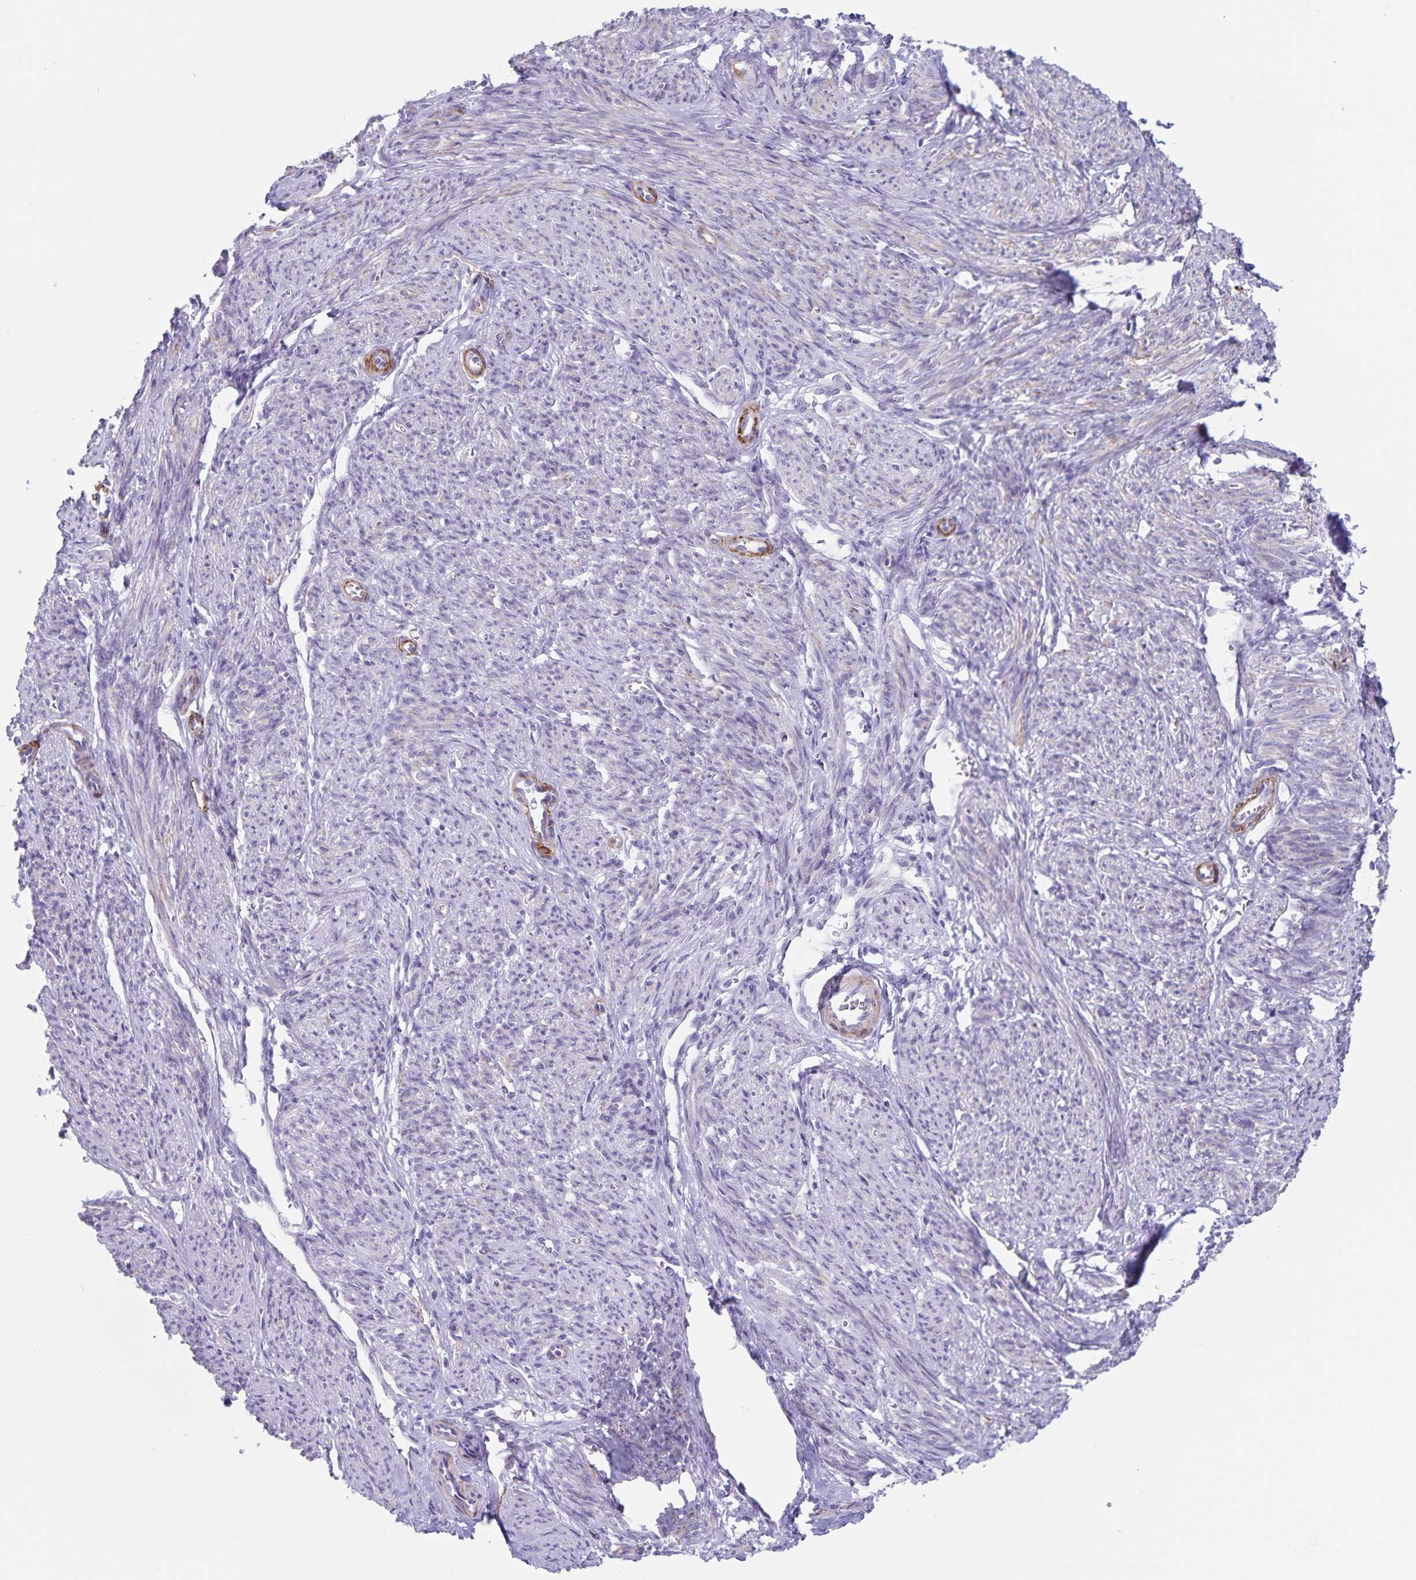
{"staining": {"intensity": "strong", "quantity": "25%-75%", "location": "cytoplasmic/membranous"}, "tissue": "smooth muscle", "cell_type": "Smooth muscle cells", "image_type": "normal", "snomed": [{"axis": "morphology", "description": "Normal tissue, NOS"}, {"axis": "topography", "description": "Smooth muscle"}], "caption": "Protein expression analysis of normal smooth muscle shows strong cytoplasmic/membranous expression in about 25%-75% of smooth muscle cells. Nuclei are stained in blue.", "gene": "SYNM", "patient": {"sex": "female", "age": 65}}